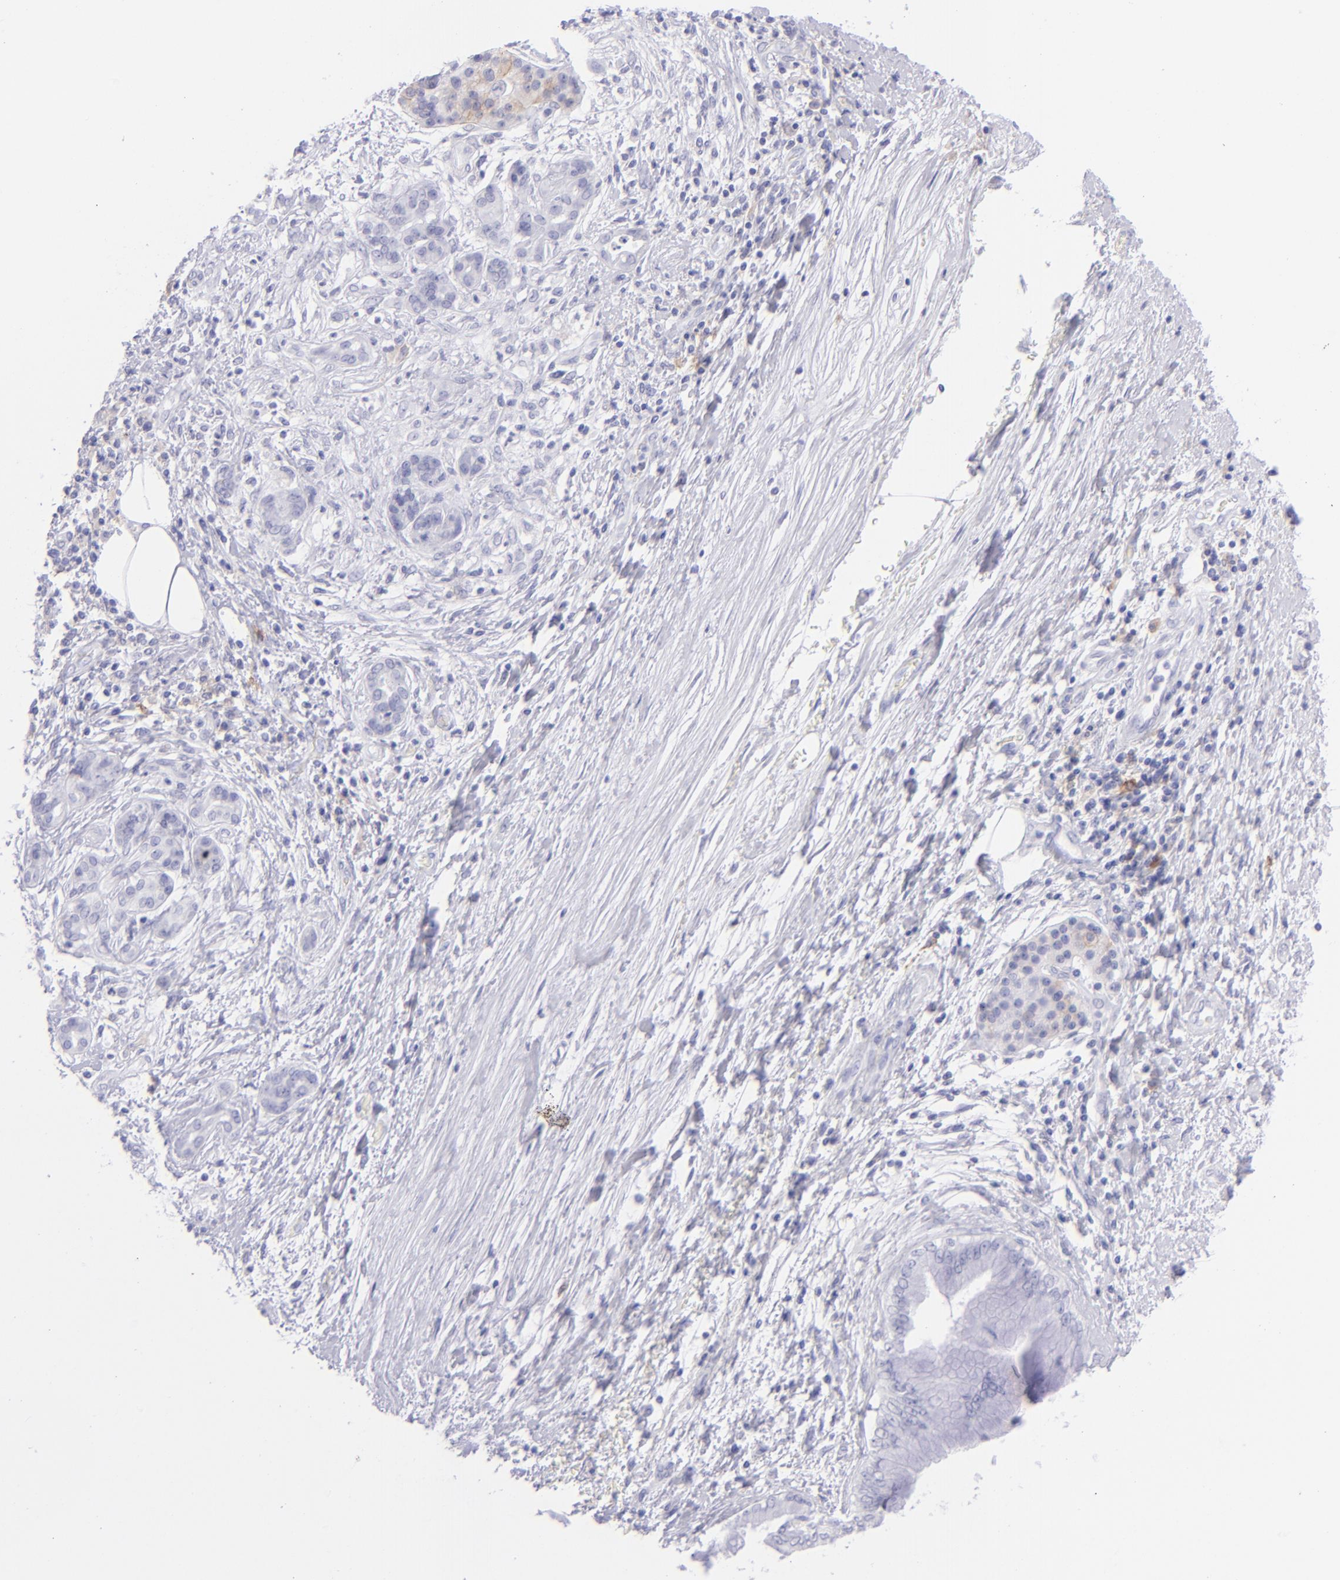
{"staining": {"intensity": "negative", "quantity": "none", "location": "none"}, "tissue": "pancreatic cancer", "cell_type": "Tumor cells", "image_type": "cancer", "snomed": [{"axis": "morphology", "description": "Adenocarcinoma, NOS"}, {"axis": "topography", "description": "Pancreas"}], "caption": "Immunohistochemical staining of human adenocarcinoma (pancreatic) displays no significant expression in tumor cells. (Brightfield microscopy of DAB (3,3'-diaminobenzidine) IHC at high magnification).", "gene": "CD72", "patient": {"sex": "female", "age": 70}}